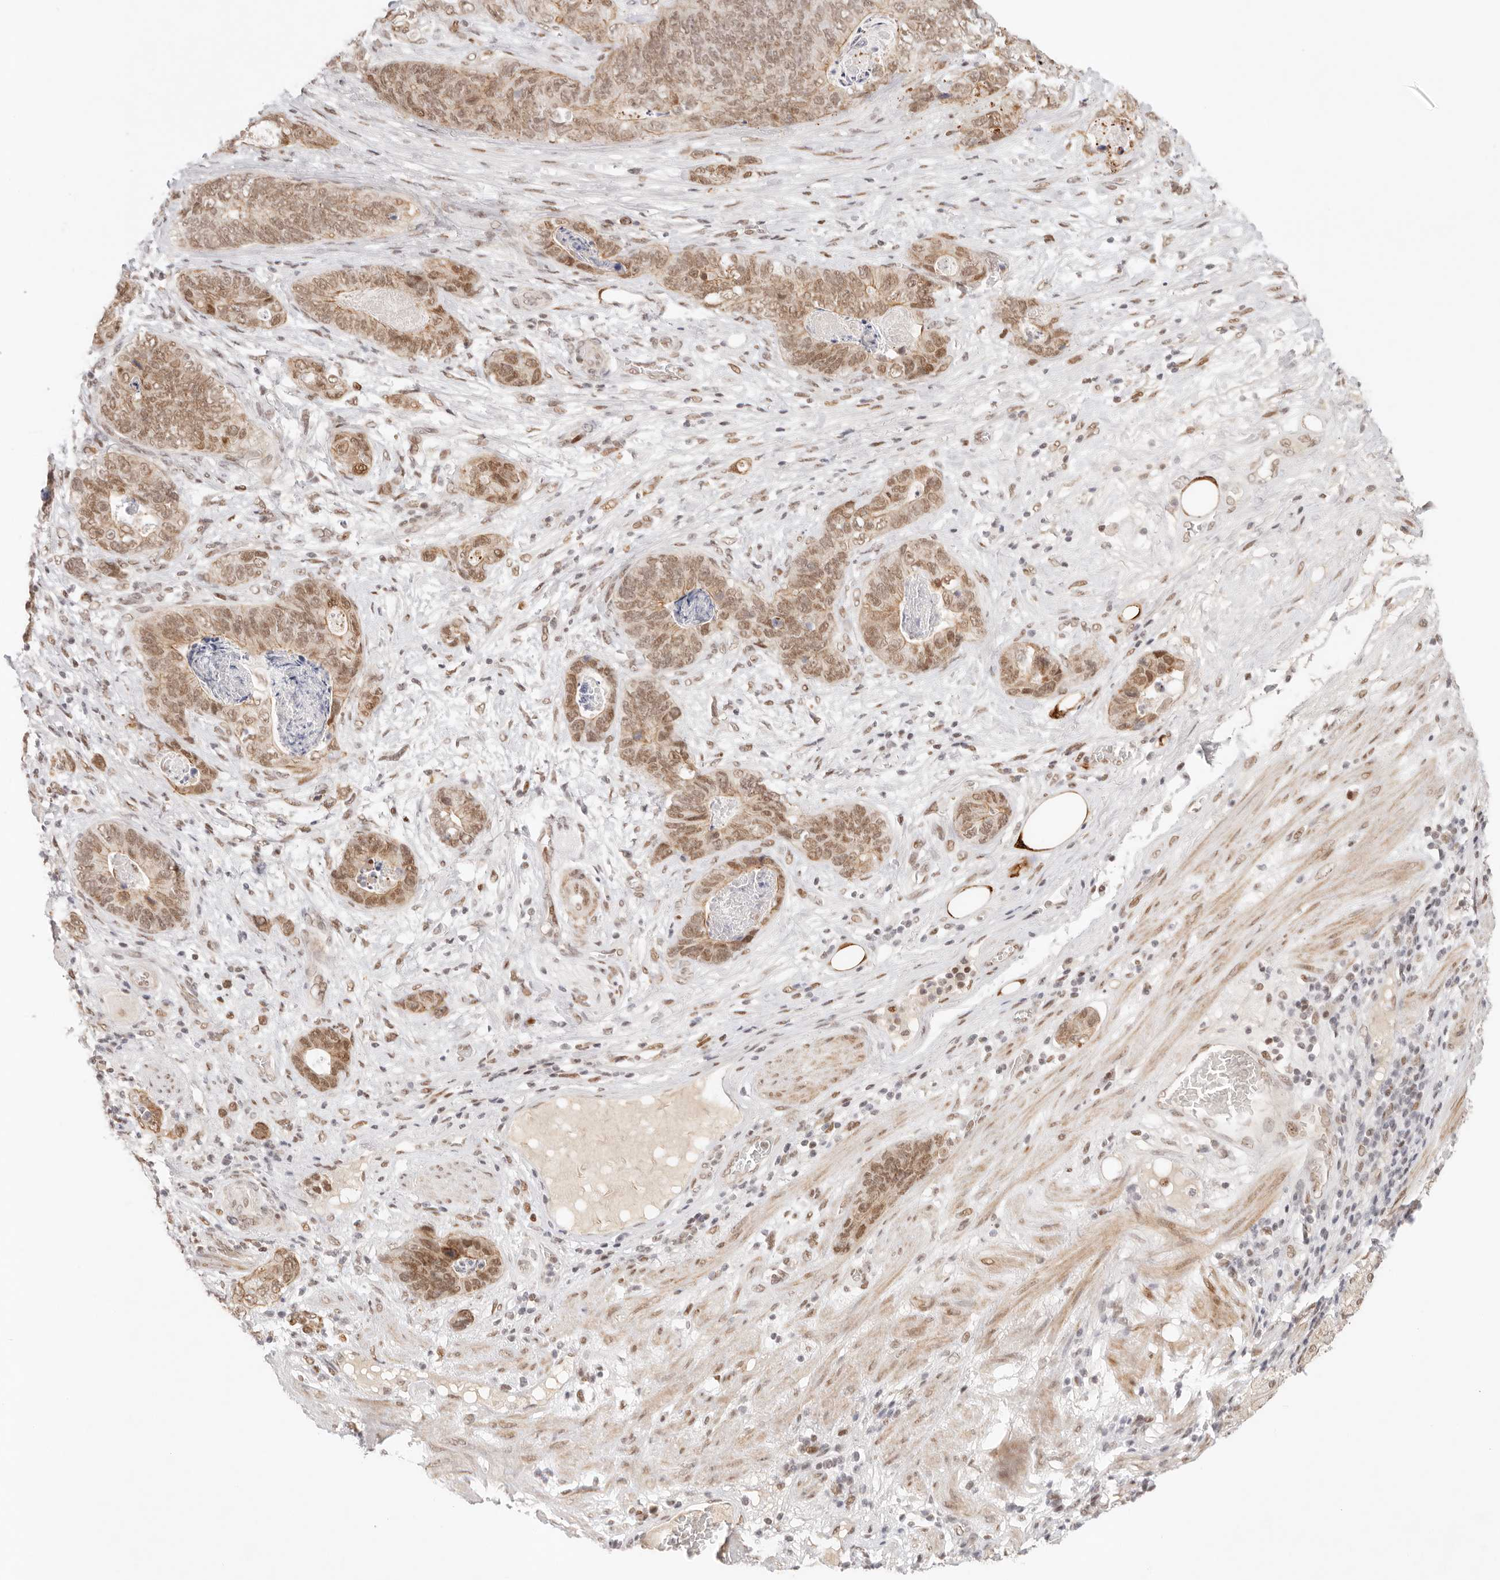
{"staining": {"intensity": "moderate", "quantity": ">75%", "location": "cytoplasmic/membranous,nuclear"}, "tissue": "stomach cancer", "cell_type": "Tumor cells", "image_type": "cancer", "snomed": [{"axis": "morphology", "description": "Normal tissue, NOS"}, {"axis": "morphology", "description": "Adenocarcinoma, NOS"}, {"axis": "topography", "description": "Stomach"}], "caption": "Stomach cancer (adenocarcinoma) stained with DAB IHC demonstrates medium levels of moderate cytoplasmic/membranous and nuclear staining in approximately >75% of tumor cells.", "gene": "HOXC5", "patient": {"sex": "female", "age": 89}}